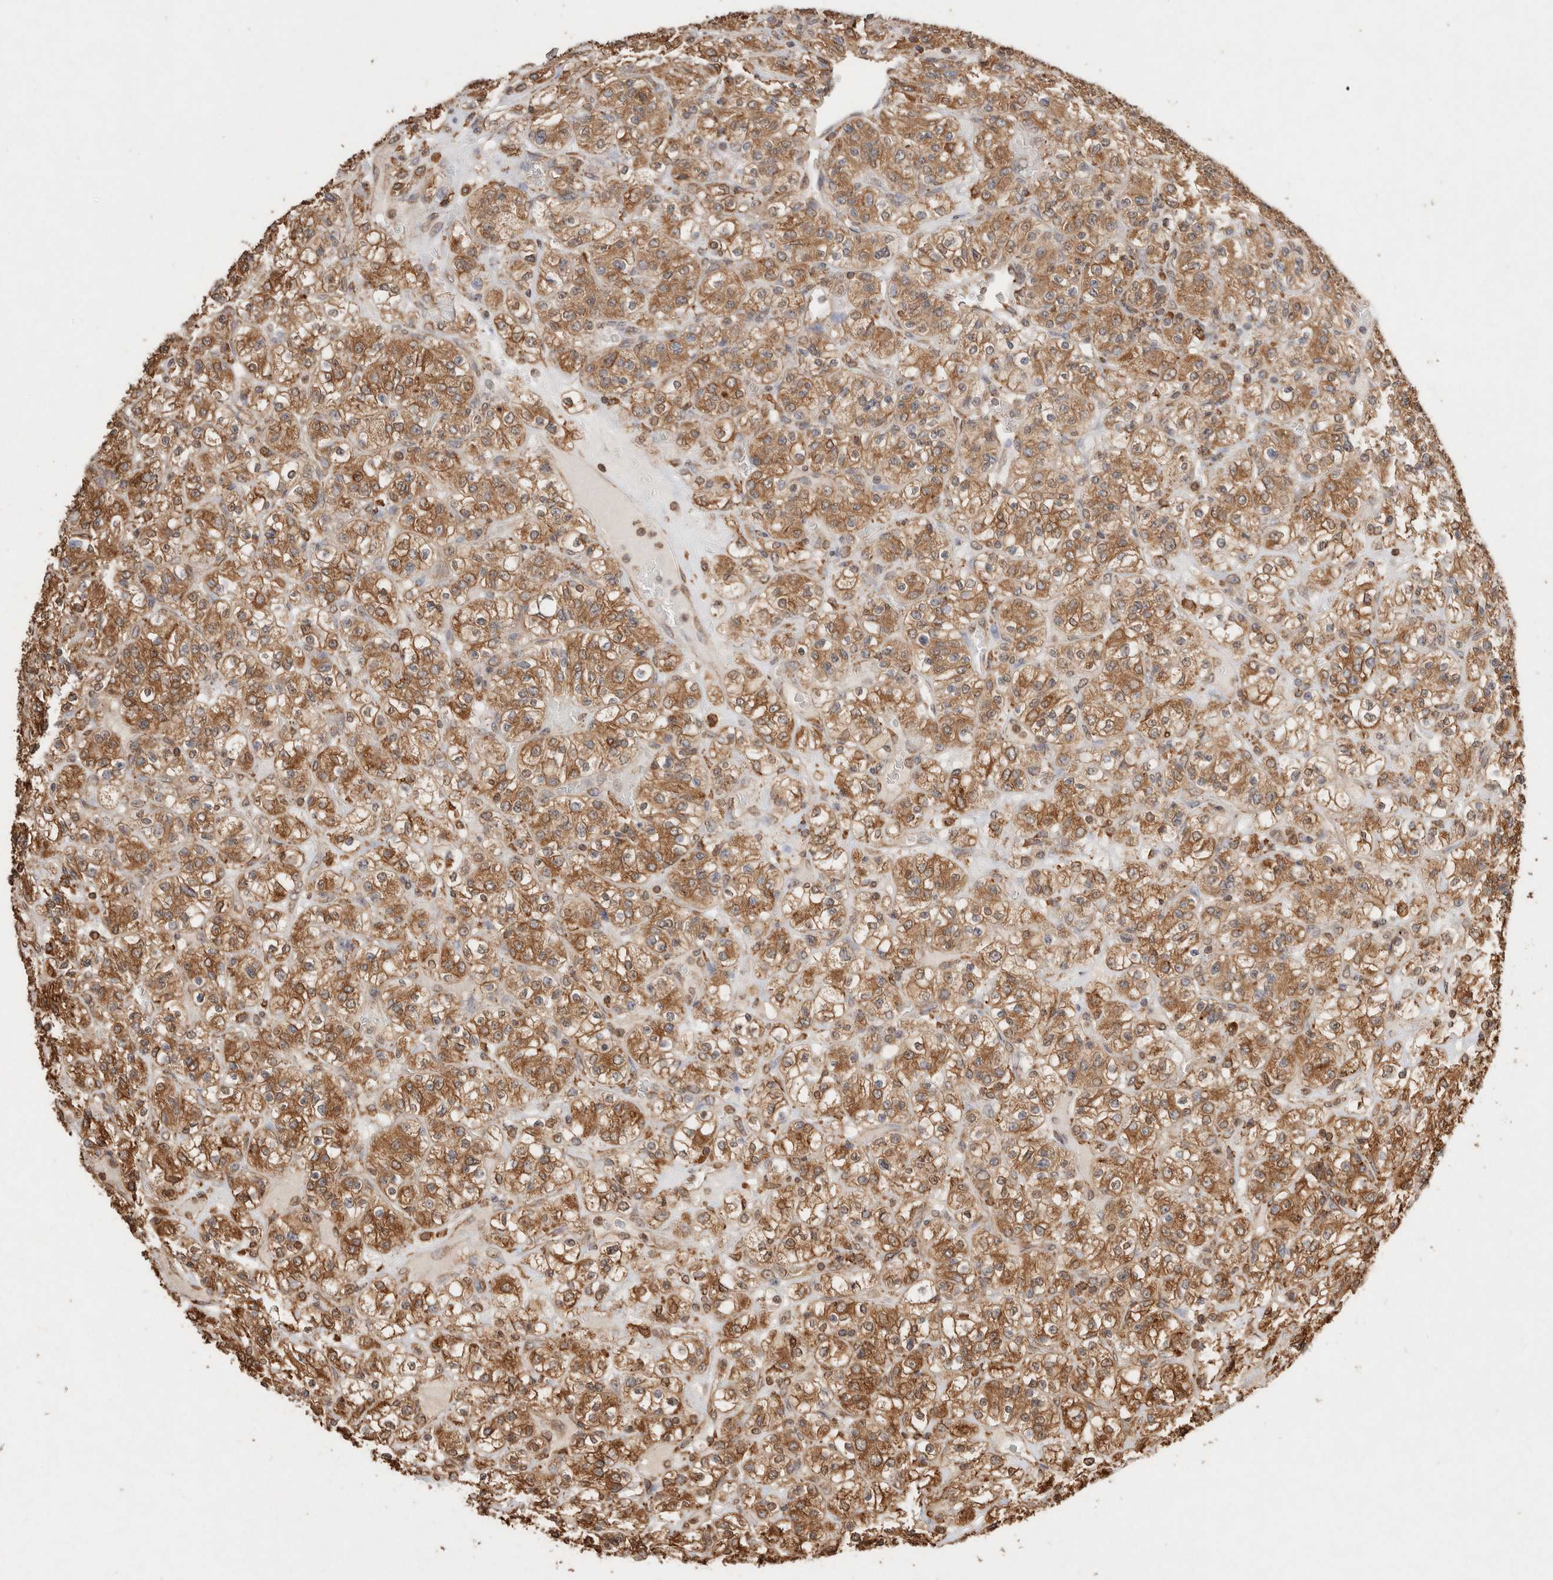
{"staining": {"intensity": "moderate", "quantity": ">75%", "location": "cytoplasmic/membranous"}, "tissue": "renal cancer", "cell_type": "Tumor cells", "image_type": "cancer", "snomed": [{"axis": "morphology", "description": "Normal tissue, NOS"}, {"axis": "morphology", "description": "Adenocarcinoma, NOS"}, {"axis": "topography", "description": "Kidney"}], "caption": "Moderate cytoplasmic/membranous staining is identified in approximately >75% of tumor cells in renal adenocarcinoma.", "gene": "ERAP1", "patient": {"sex": "female", "age": 72}}